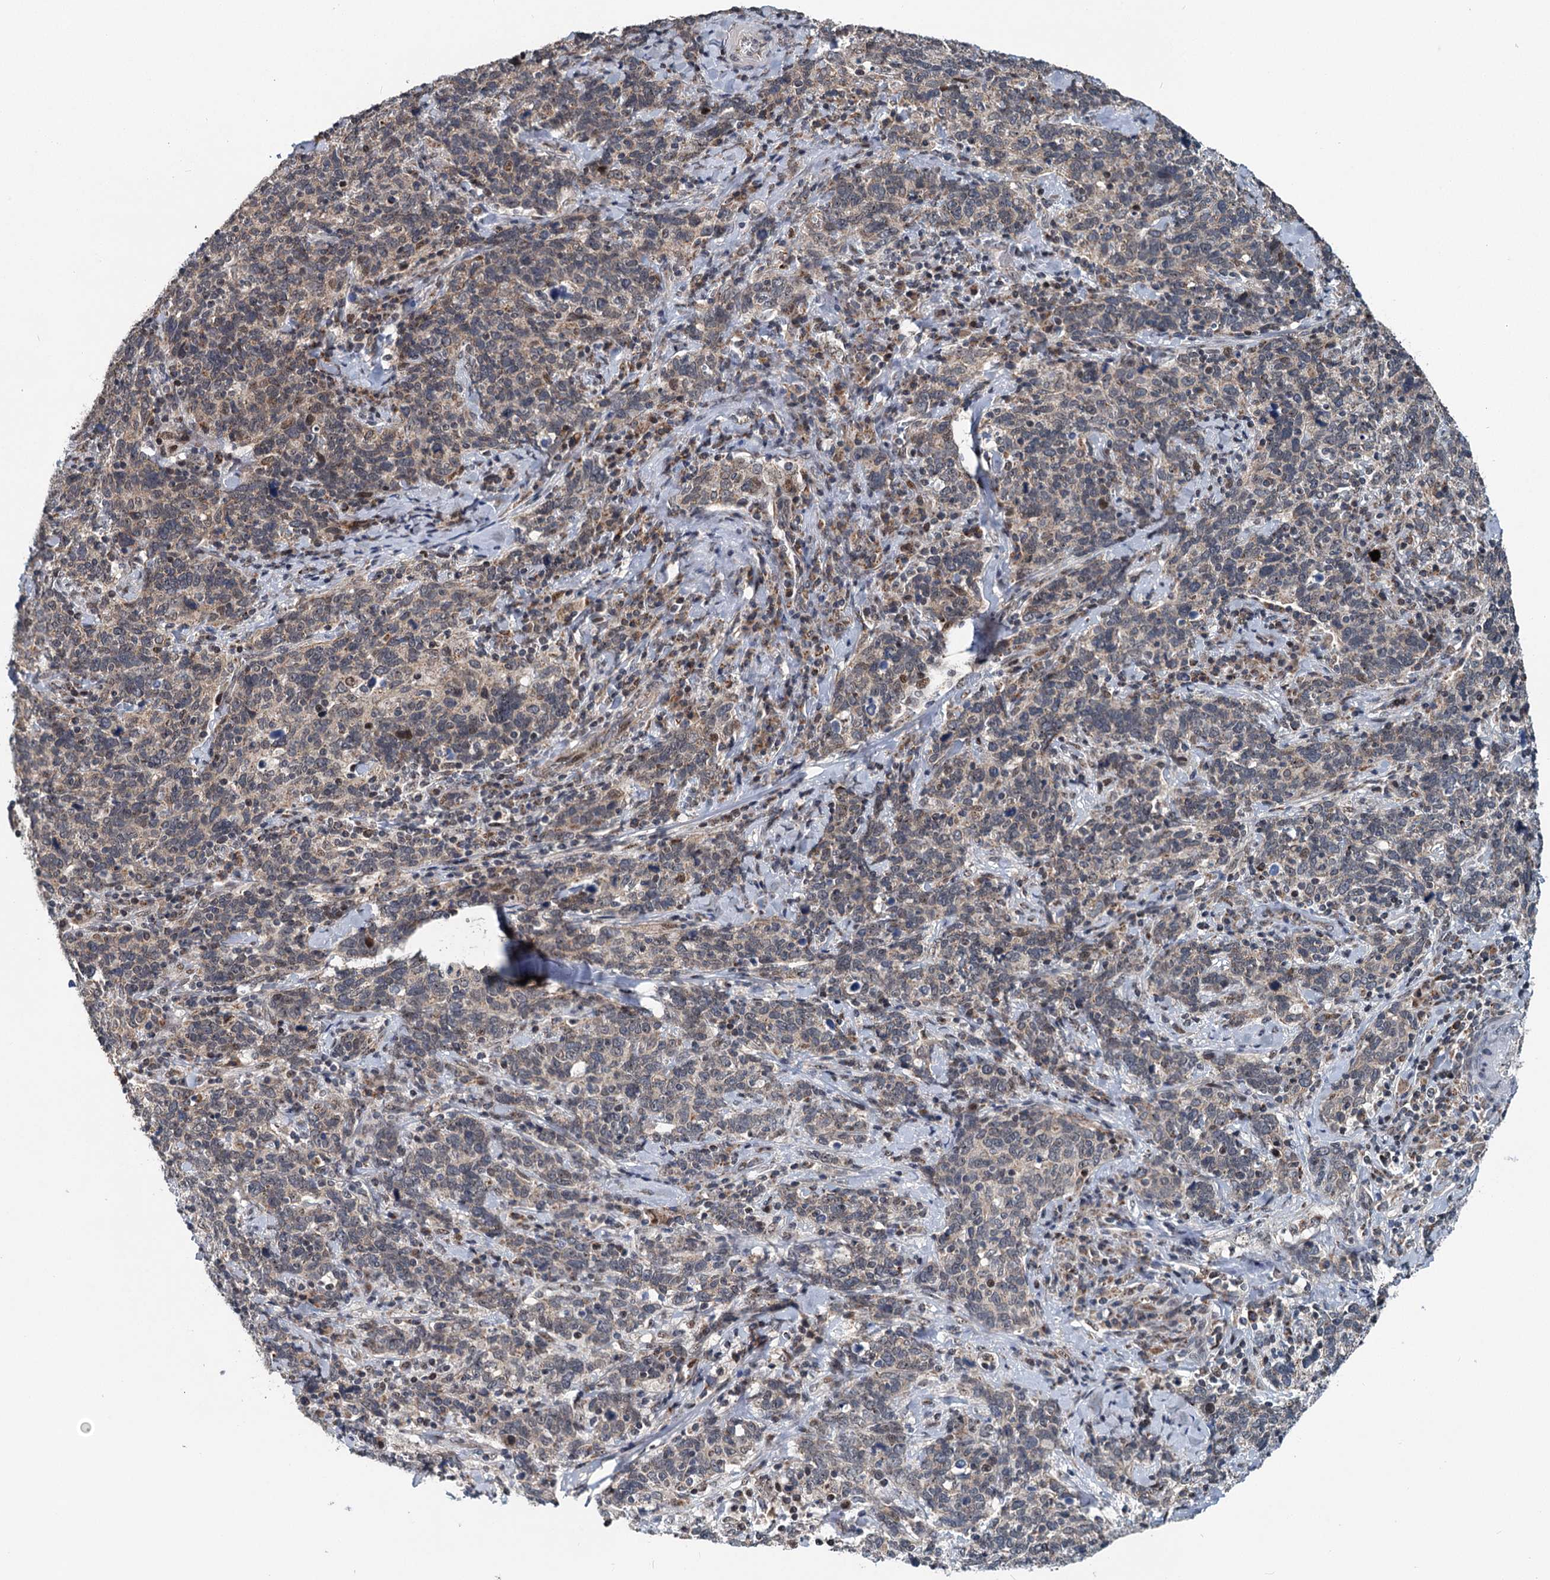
{"staining": {"intensity": "weak", "quantity": "25%-75%", "location": "cytoplasmic/membranous"}, "tissue": "cervical cancer", "cell_type": "Tumor cells", "image_type": "cancer", "snomed": [{"axis": "morphology", "description": "Squamous cell carcinoma, NOS"}, {"axis": "topography", "description": "Cervix"}], "caption": "Tumor cells display weak cytoplasmic/membranous positivity in about 25%-75% of cells in cervical cancer (squamous cell carcinoma).", "gene": "RITA1", "patient": {"sex": "female", "age": 41}}